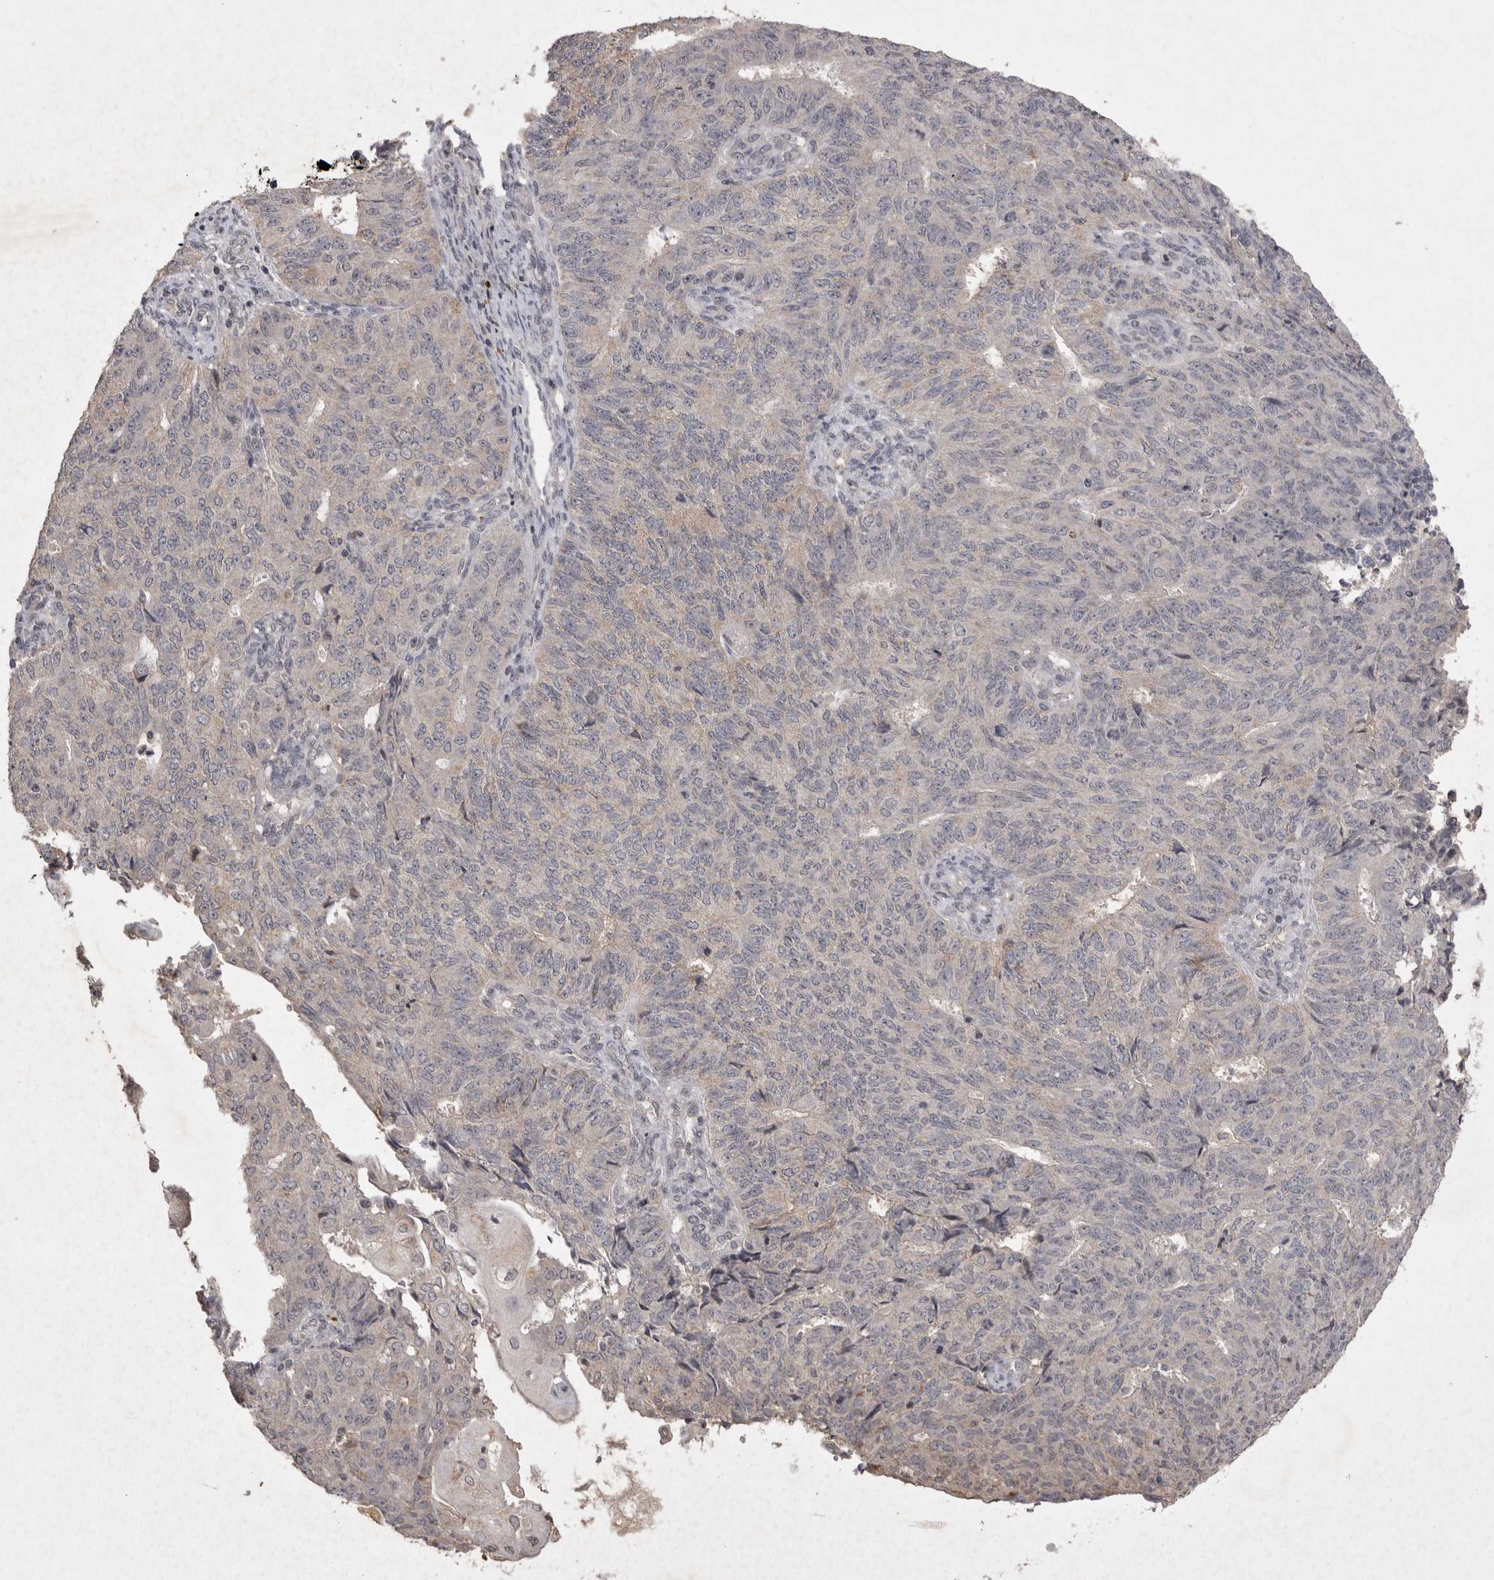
{"staining": {"intensity": "negative", "quantity": "none", "location": "none"}, "tissue": "endometrial cancer", "cell_type": "Tumor cells", "image_type": "cancer", "snomed": [{"axis": "morphology", "description": "Adenocarcinoma, NOS"}, {"axis": "topography", "description": "Endometrium"}], "caption": "DAB immunohistochemical staining of human adenocarcinoma (endometrial) exhibits no significant staining in tumor cells.", "gene": "APLNR", "patient": {"sex": "female", "age": 32}}